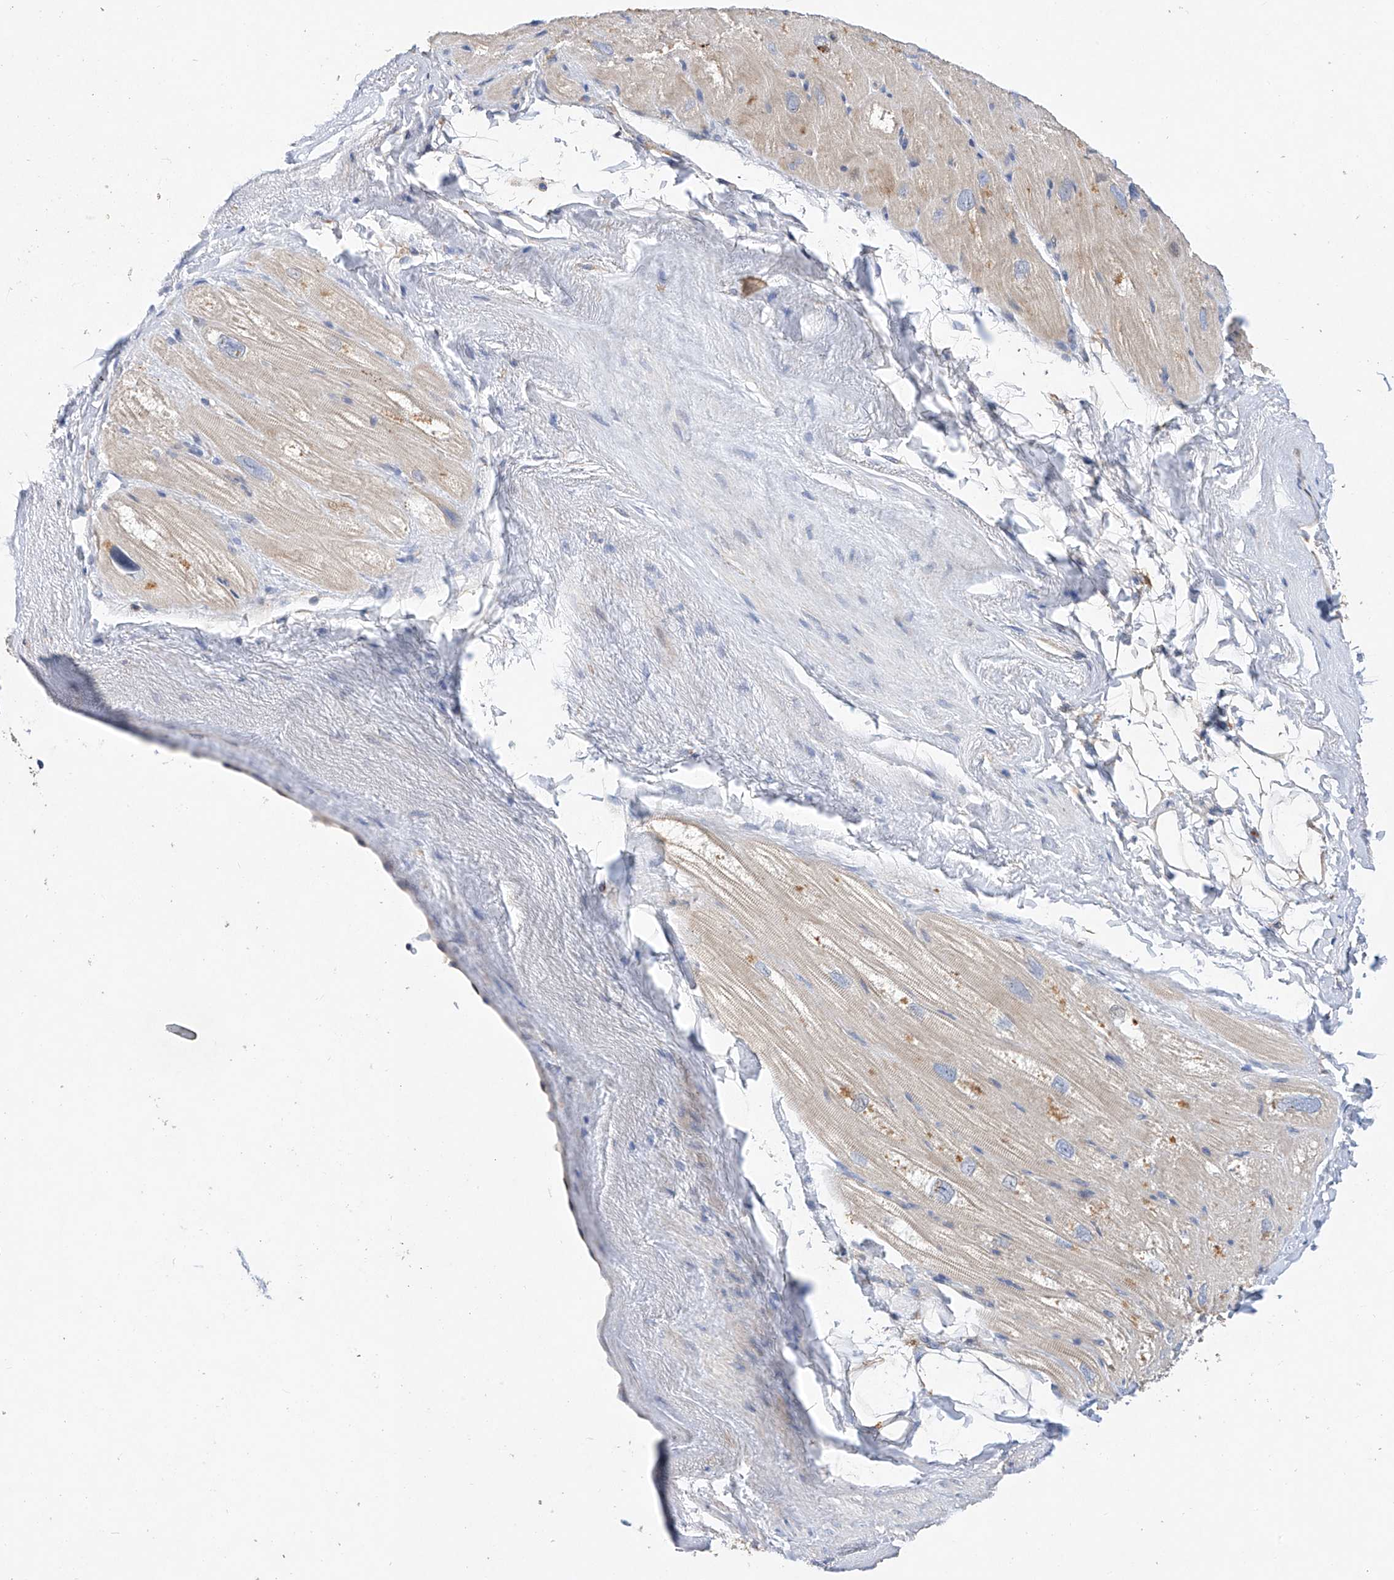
{"staining": {"intensity": "moderate", "quantity": "25%-75%", "location": "cytoplasmic/membranous"}, "tissue": "heart muscle", "cell_type": "Cardiomyocytes", "image_type": "normal", "snomed": [{"axis": "morphology", "description": "Normal tissue, NOS"}, {"axis": "topography", "description": "Heart"}], "caption": "An image of human heart muscle stained for a protein displays moderate cytoplasmic/membranous brown staining in cardiomyocytes.", "gene": "AMD1", "patient": {"sex": "male", "age": 50}}